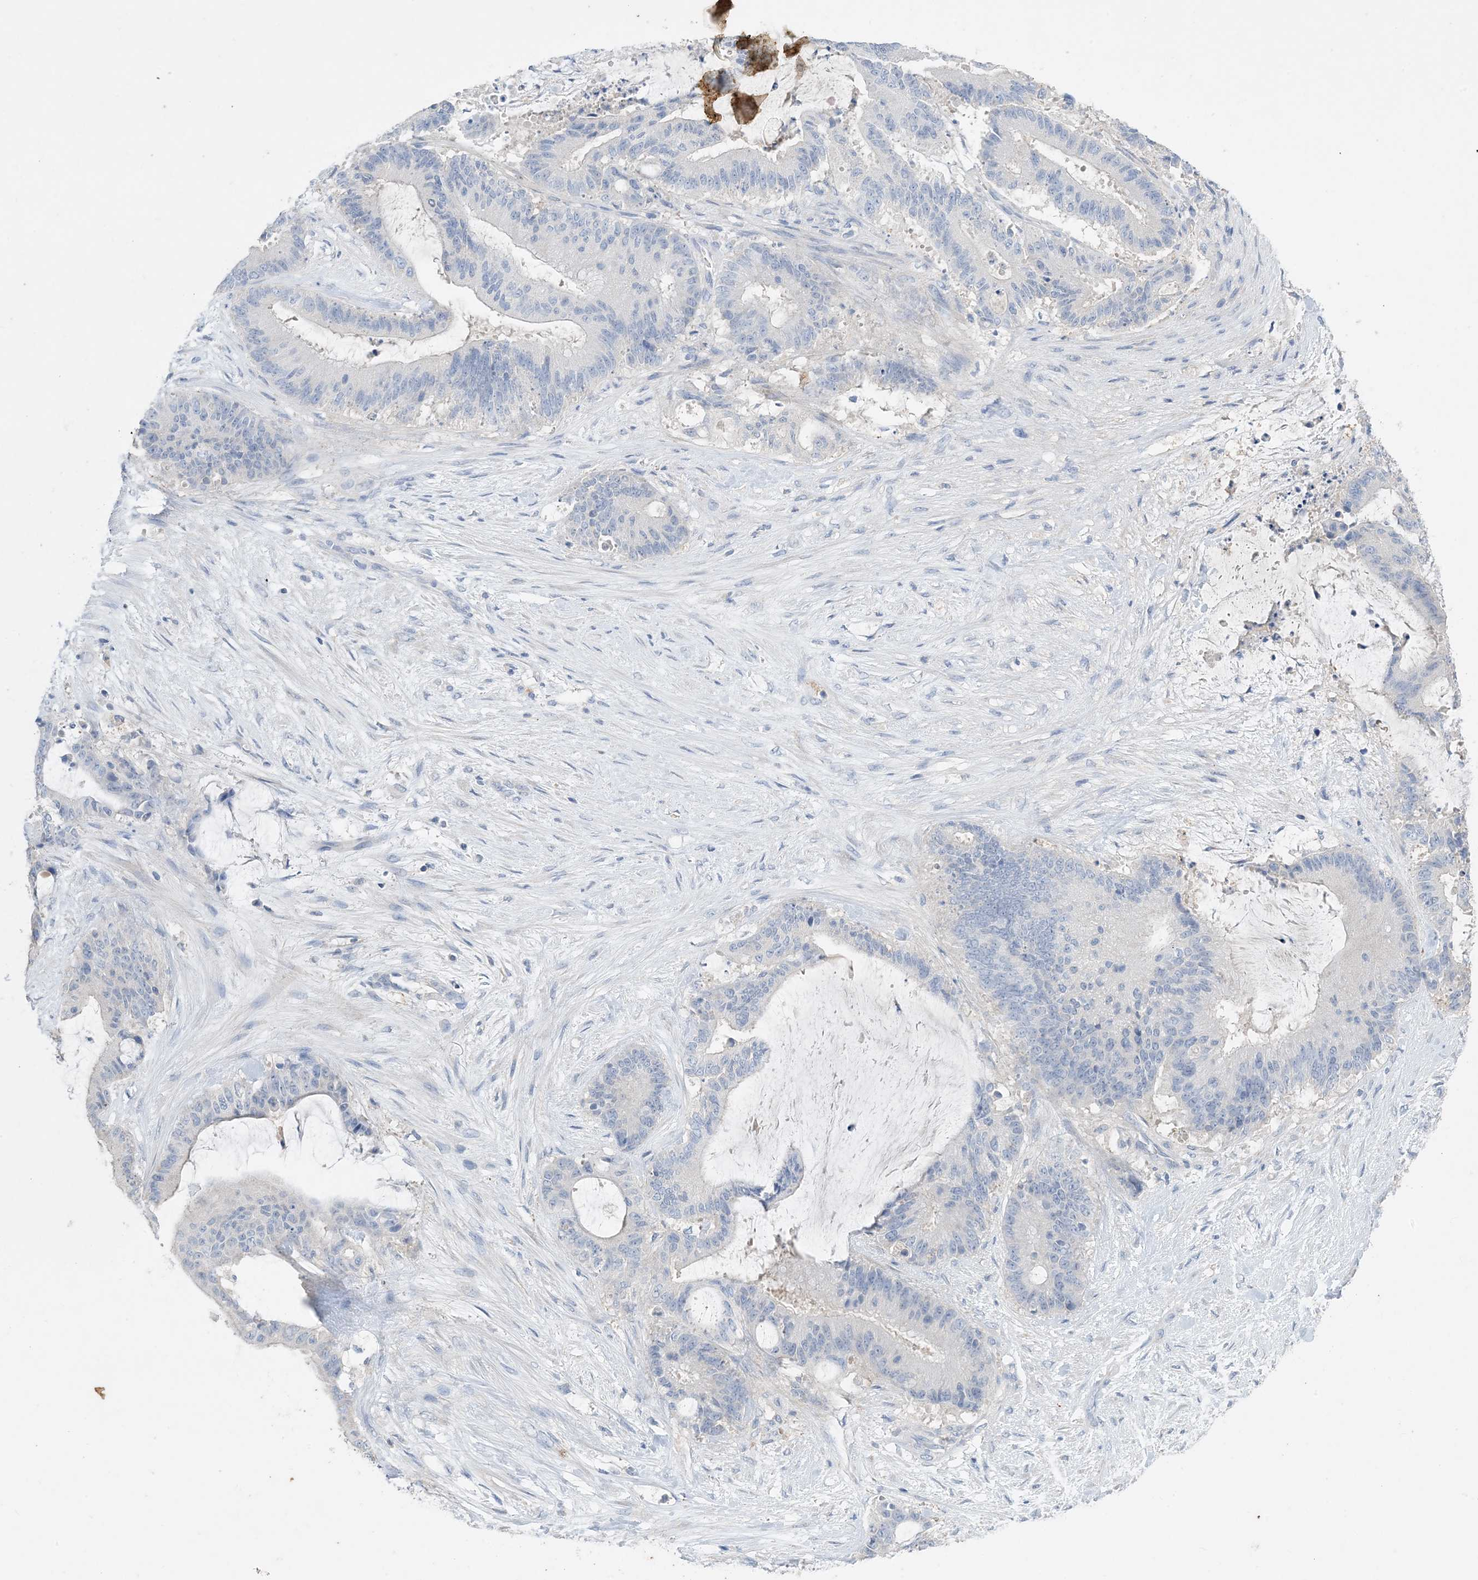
{"staining": {"intensity": "negative", "quantity": "none", "location": "none"}, "tissue": "liver cancer", "cell_type": "Tumor cells", "image_type": "cancer", "snomed": [{"axis": "morphology", "description": "Normal tissue, NOS"}, {"axis": "morphology", "description": "Cholangiocarcinoma"}, {"axis": "topography", "description": "Liver"}, {"axis": "topography", "description": "Peripheral nerve tissue"}], "caption": "This is an immunohistochemistry (IHC) histopathology image of liver cancer. There is no positivity in tumor cells.", "gene": "KPRP", "patient": {"sex": "female", "age": 73}}